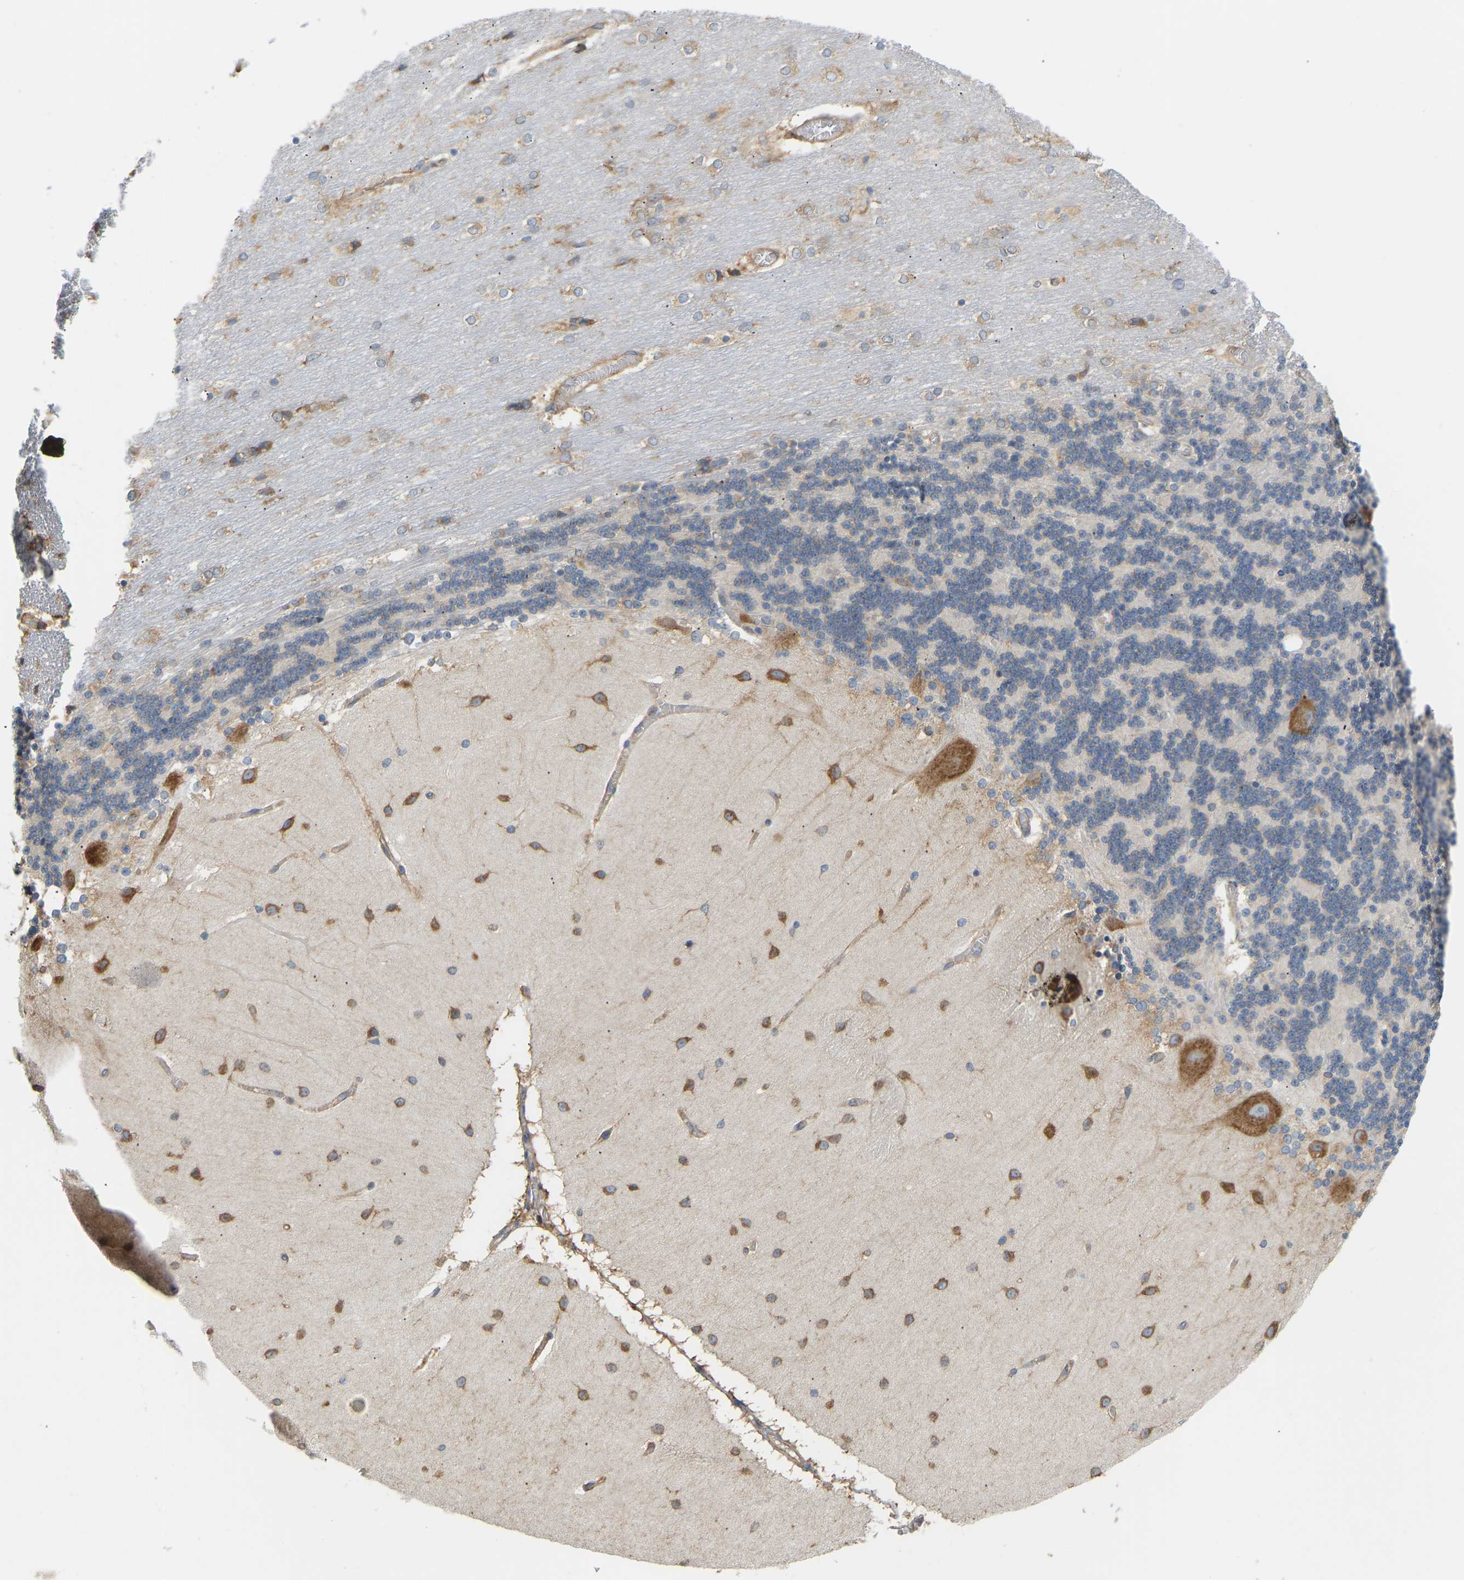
{"staining": {"intensity": "moderate", "quantity": "25%-75%", "location": "cytoplasmic/membranous"}, "tissue": "cerebellum", "cell_type": "Cells in granular layer", "image_type": "normal", "snomed": [{"axis": "morphology", "description": "Normal tissue, NOS"}, {"axis": "topography", "description": "Cerebellum"}], "caption": "Immunohistochemical staining of normal cerebellum demonstrates 25%-75% levels of moderate cytoplasmic/membranous protein staining in about 25%-75% of cells in granular layer.", "gene": "RPS6KB2", "patient": {"sex": "female", "age": 54}}